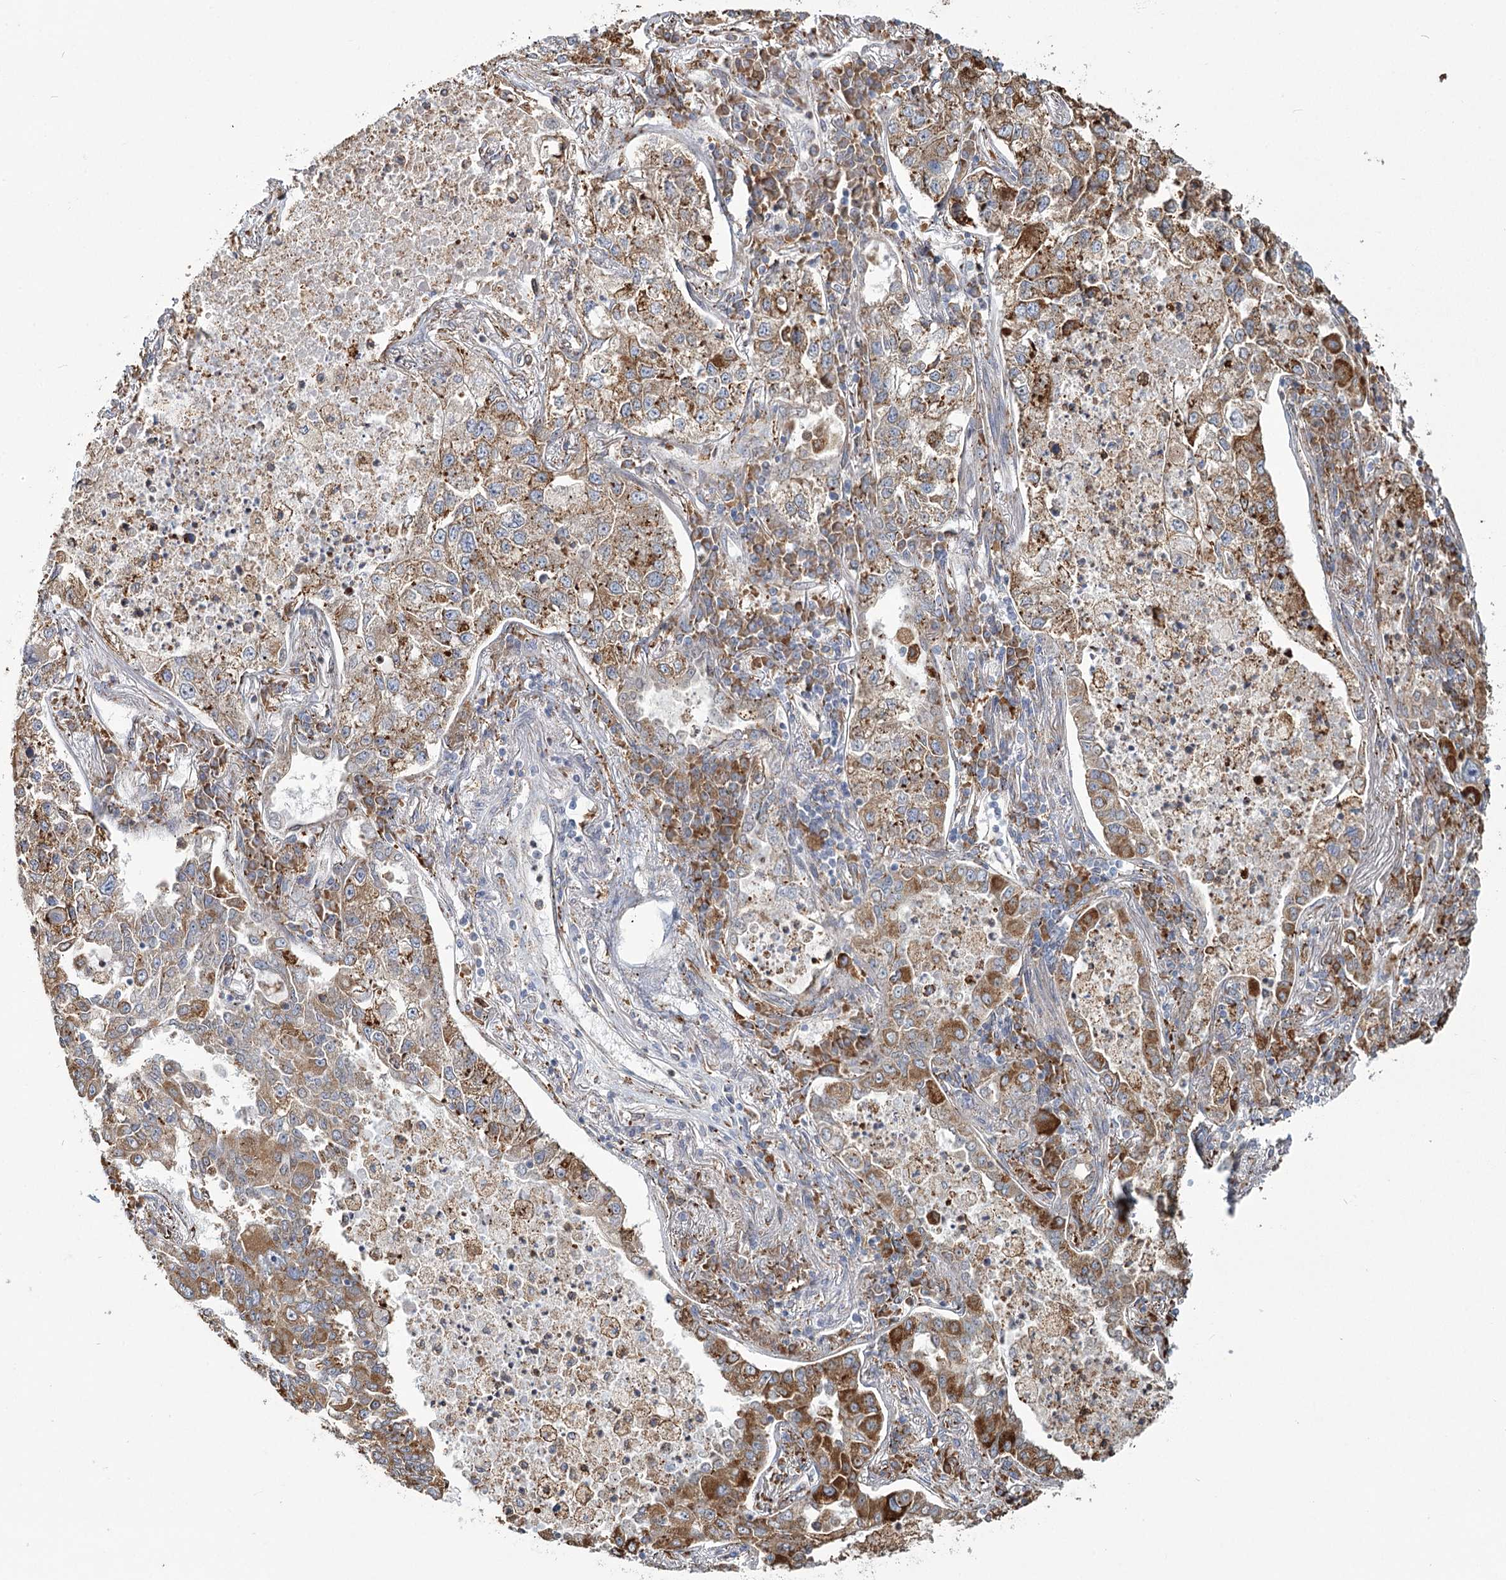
{"staining": {"intensity": "moderate", "quantity": ">75%", "location": "cytoplasmic/membranous"}, "tissue": "lung cancer", "cell_type": "Tumor cells", "image_type": "cancer", "snomed": [{"axis": "morphology", "description": "Adenocarcinoma, NOS"}, {"axis": "topography", "description": "Lung"}], "caption": "Protein expression analysis of lung adenocarcinoma shows moderate cytoplasmic/membranous staining in approximately >75% of tumor cells.", "gene": "ZCCHC9", "patient": {"sex": "male", "age": 49}}